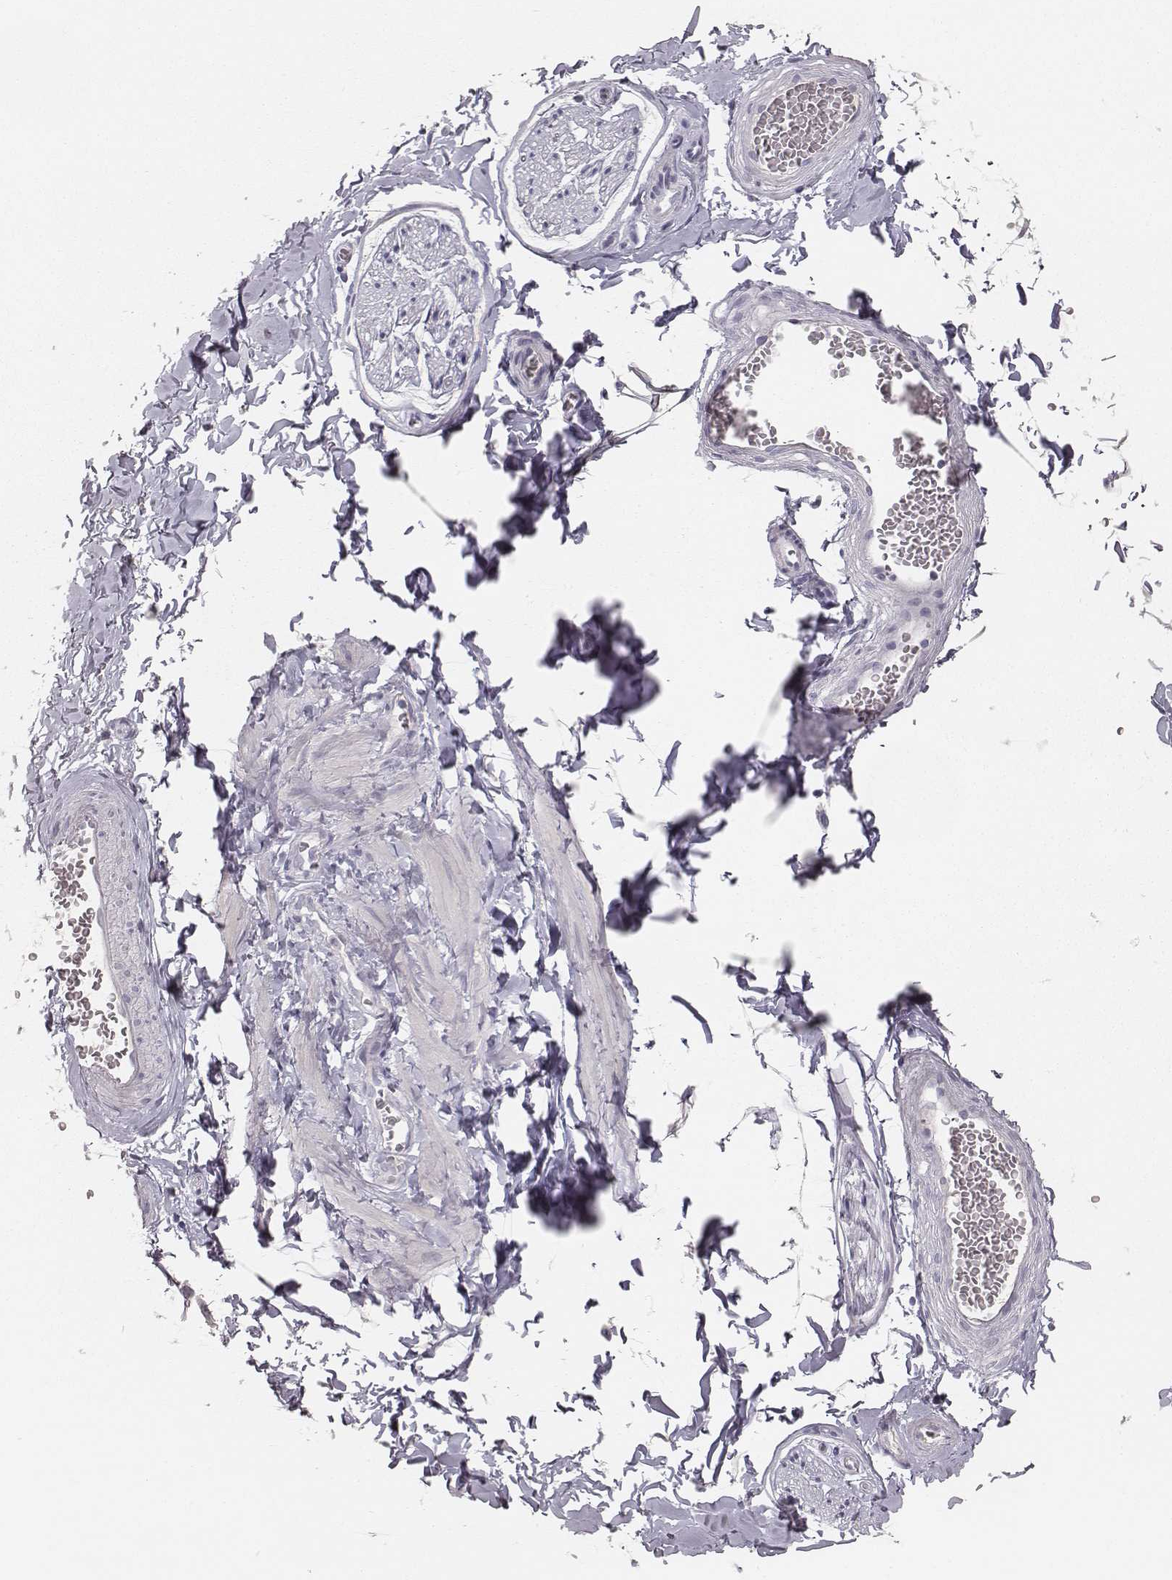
{"staining": {"intensity": "negative", "quantity": "none", "location": "none"}, "tissue": "adipose tissue", "cell_type": "Adipocytes", "image_type": "normal", "snomed": [{"axis": "morphology", "description": "Normal tissue, NOS"}, {"axis": "topography", "description": "Smooth muscle"}, {"axis": "topography", "description": "Peripheral nerve tissue"}], "caption": "Photomicrograph shows no protein staining in adipocytes of normal adipose tissue.", "gene": "MYH6", "patient": {"sex": "male", "age": 22}}